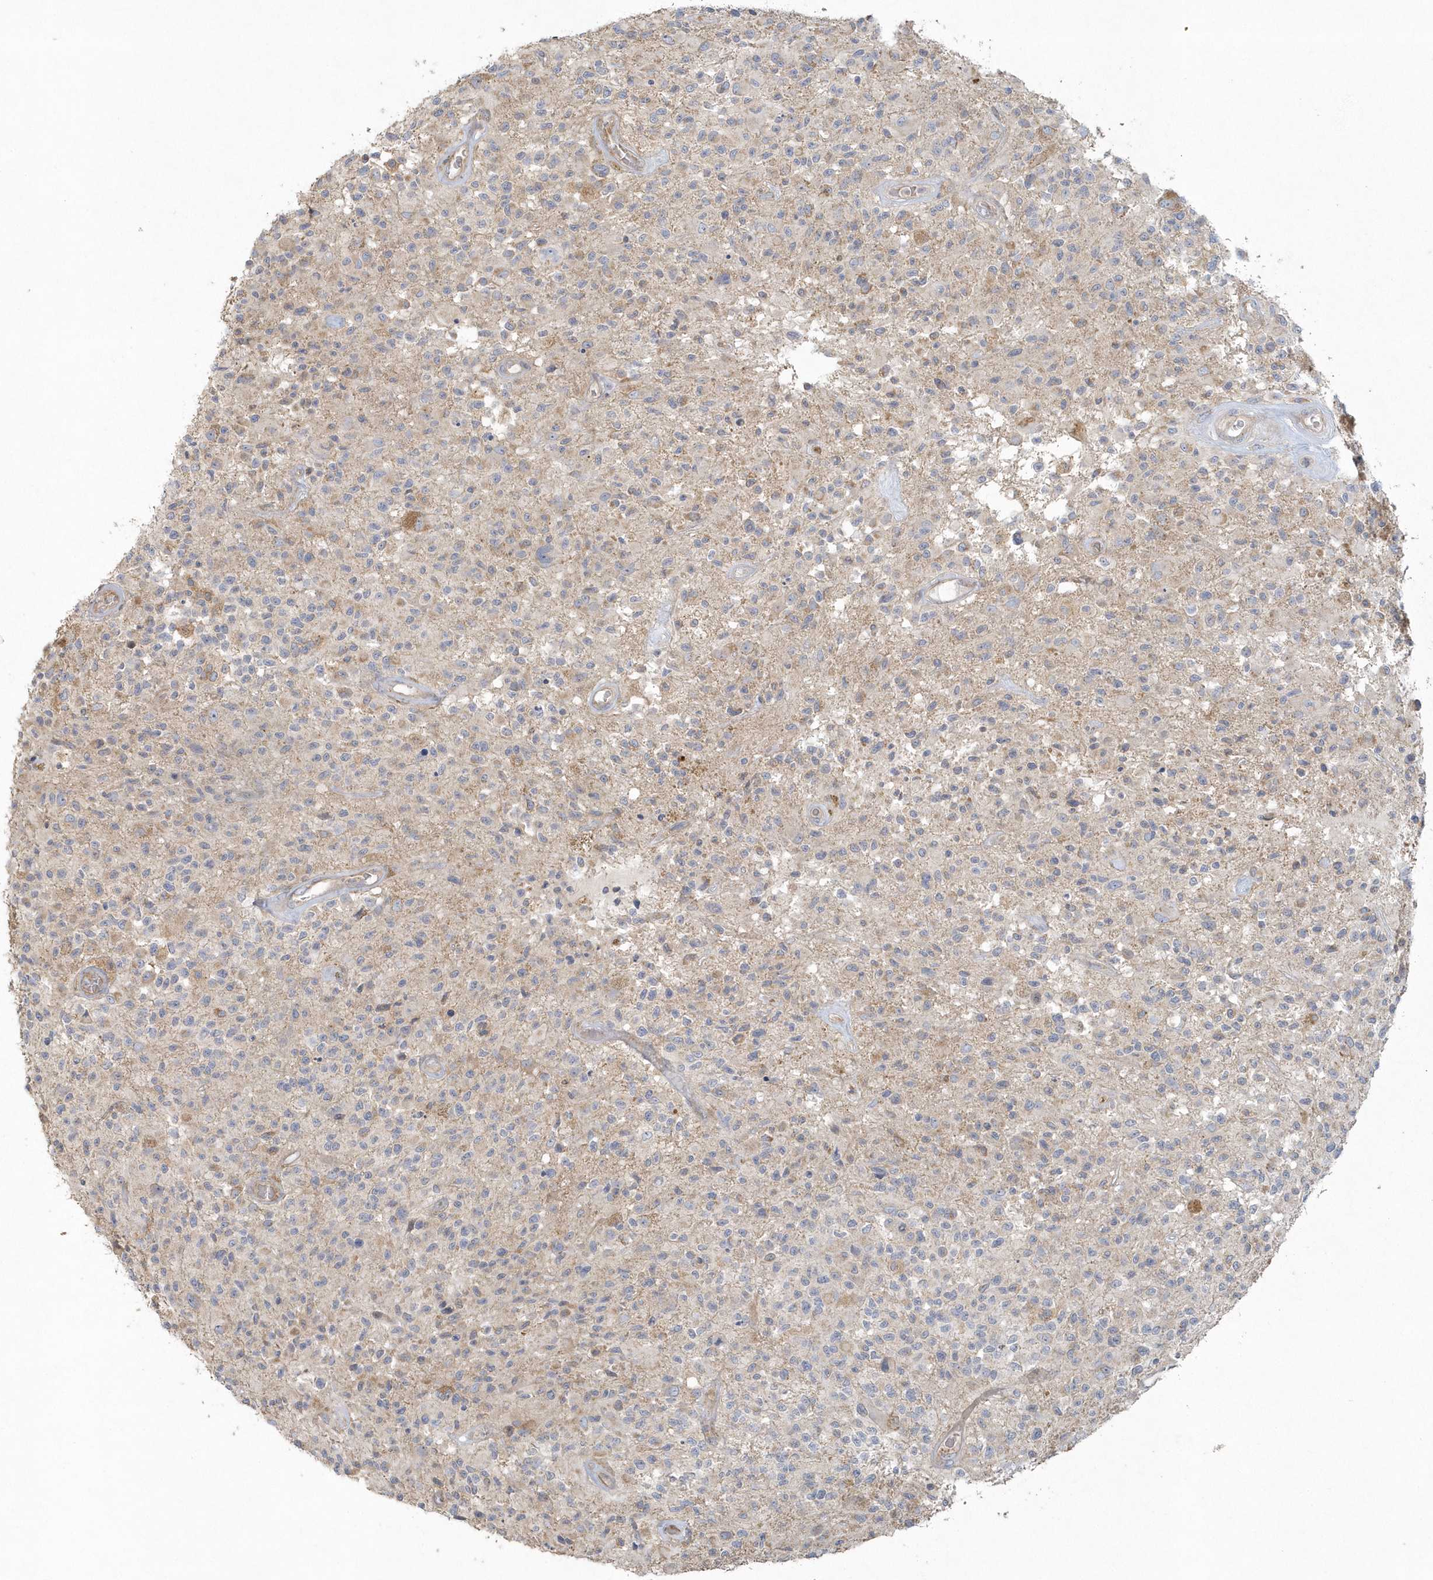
{"staining": {"intensity": "weak", "quantity": "<25%", "location": "cytoplasmic/membranous"}, "tissue": "glioma", "cell_type": "Tumor cells", "image_type": "cancer", "snomed": [{"axis": "morphology", "description": "Glioma, malignant, High grade"}, {"axis": "morphology", "description": "Glioblastoma, NOS"}, {"axis": "topography", "description": "Brain"}], "caption": "Immunohistochemistry image of neoplastic tissue: human glioma stained with DAB displays no significant protein expression in tumor cells.", "gene": "BLTP3A", "patient": {"sex": "male", "age": 60}}